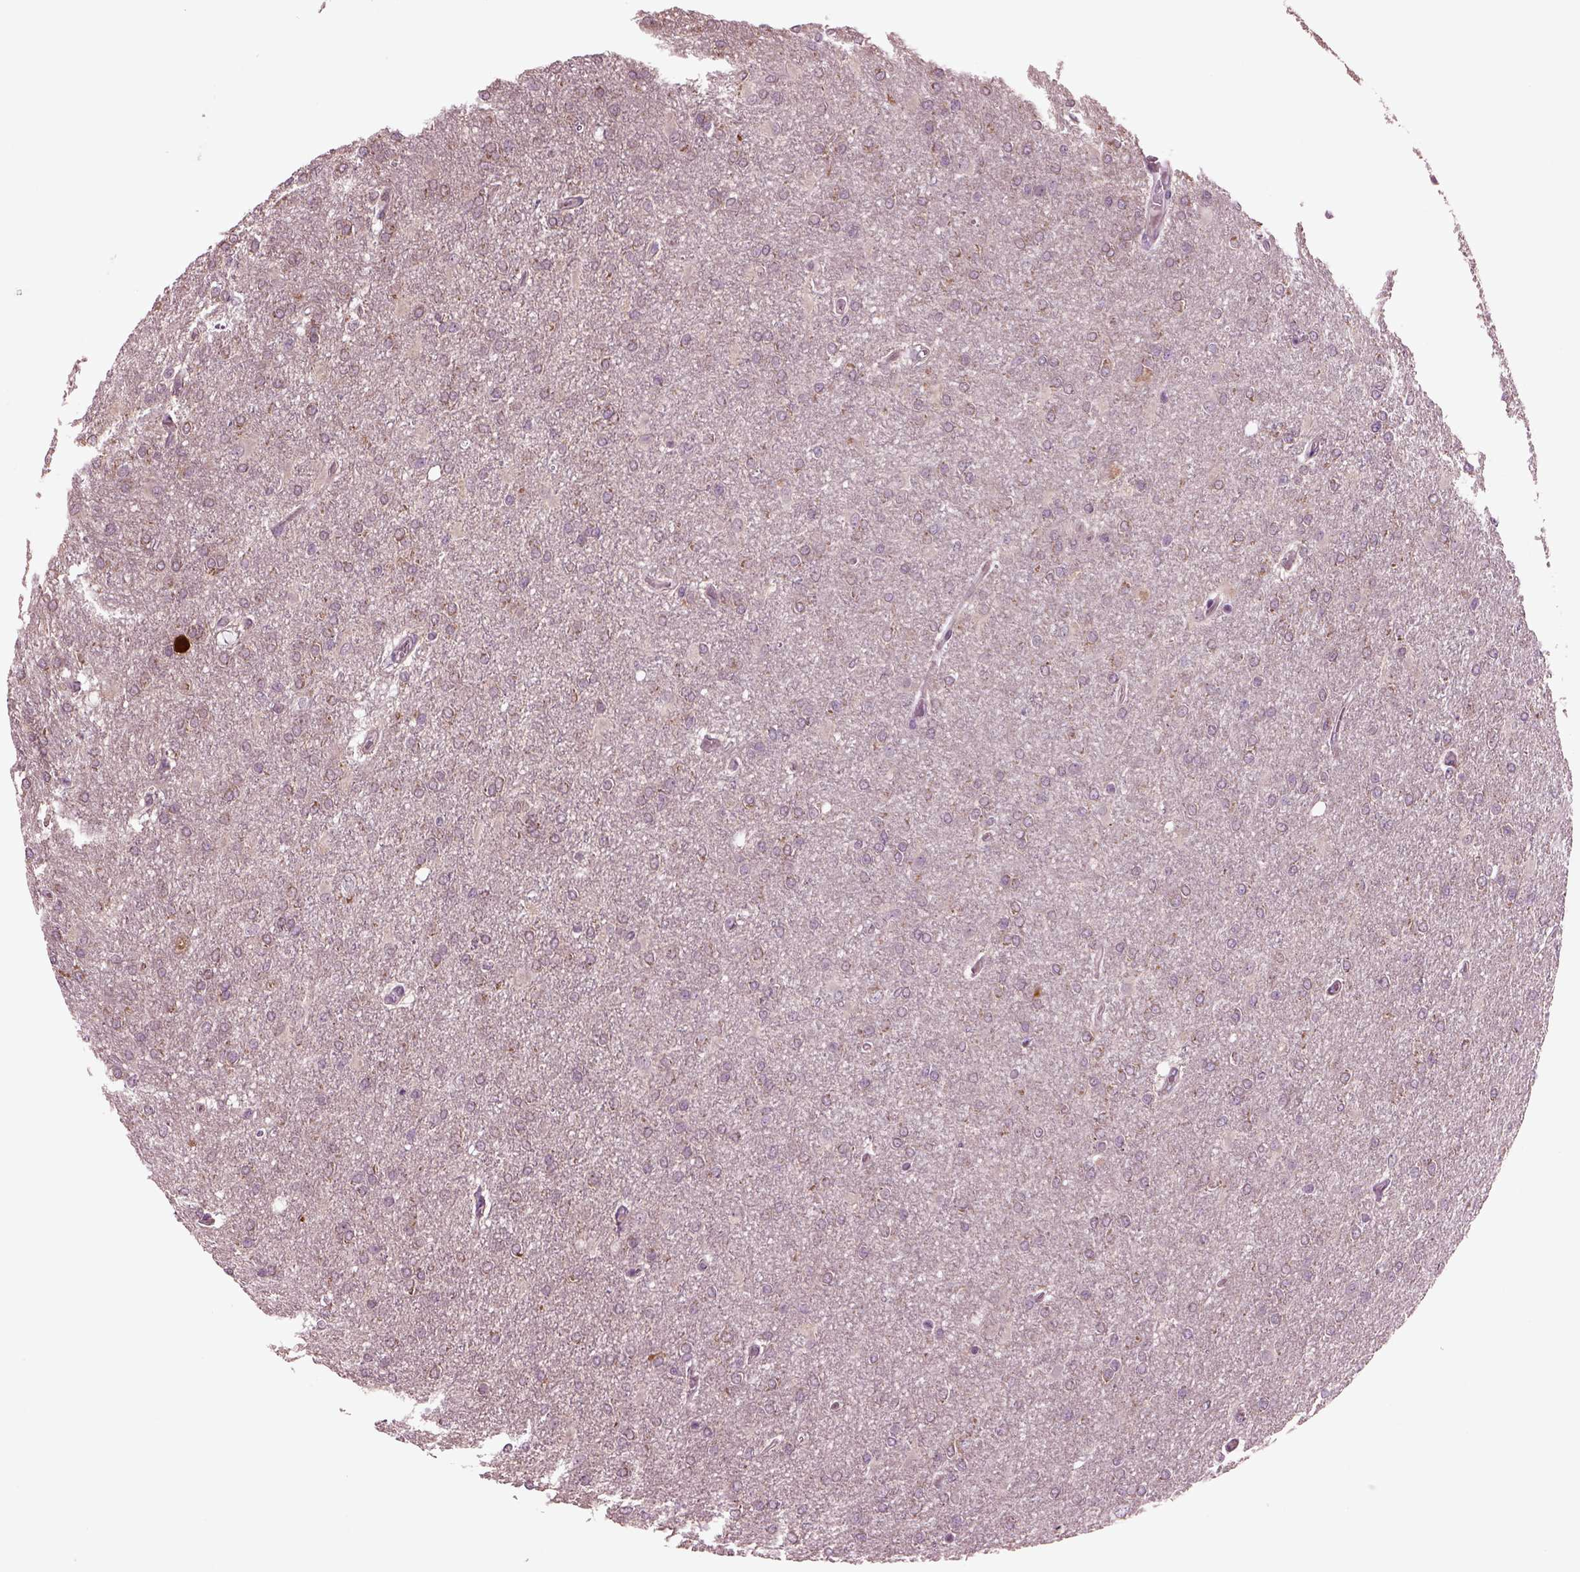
{"staining": {"intensity": "weak", "quantity": "<25%", "location": "cytoplasmic/membranous"}, "tissue": "glioma", "cell_type": "Tumor cells", "image_type": "cancer", "snomed": [{"axis": "morphology", "description": "Glioma, malignant, High grade"}, {"axis": "topography", "description": "Cerebral cortex"}], "caption": "IHC photomicrograph of neoplastic tissue: human malignant glioma (high-grade) stained with DAB exhibits no significant protein staining in tumor cells.", "gene": "CLCN4", "patient": {"sex": "male", "age": 70}}